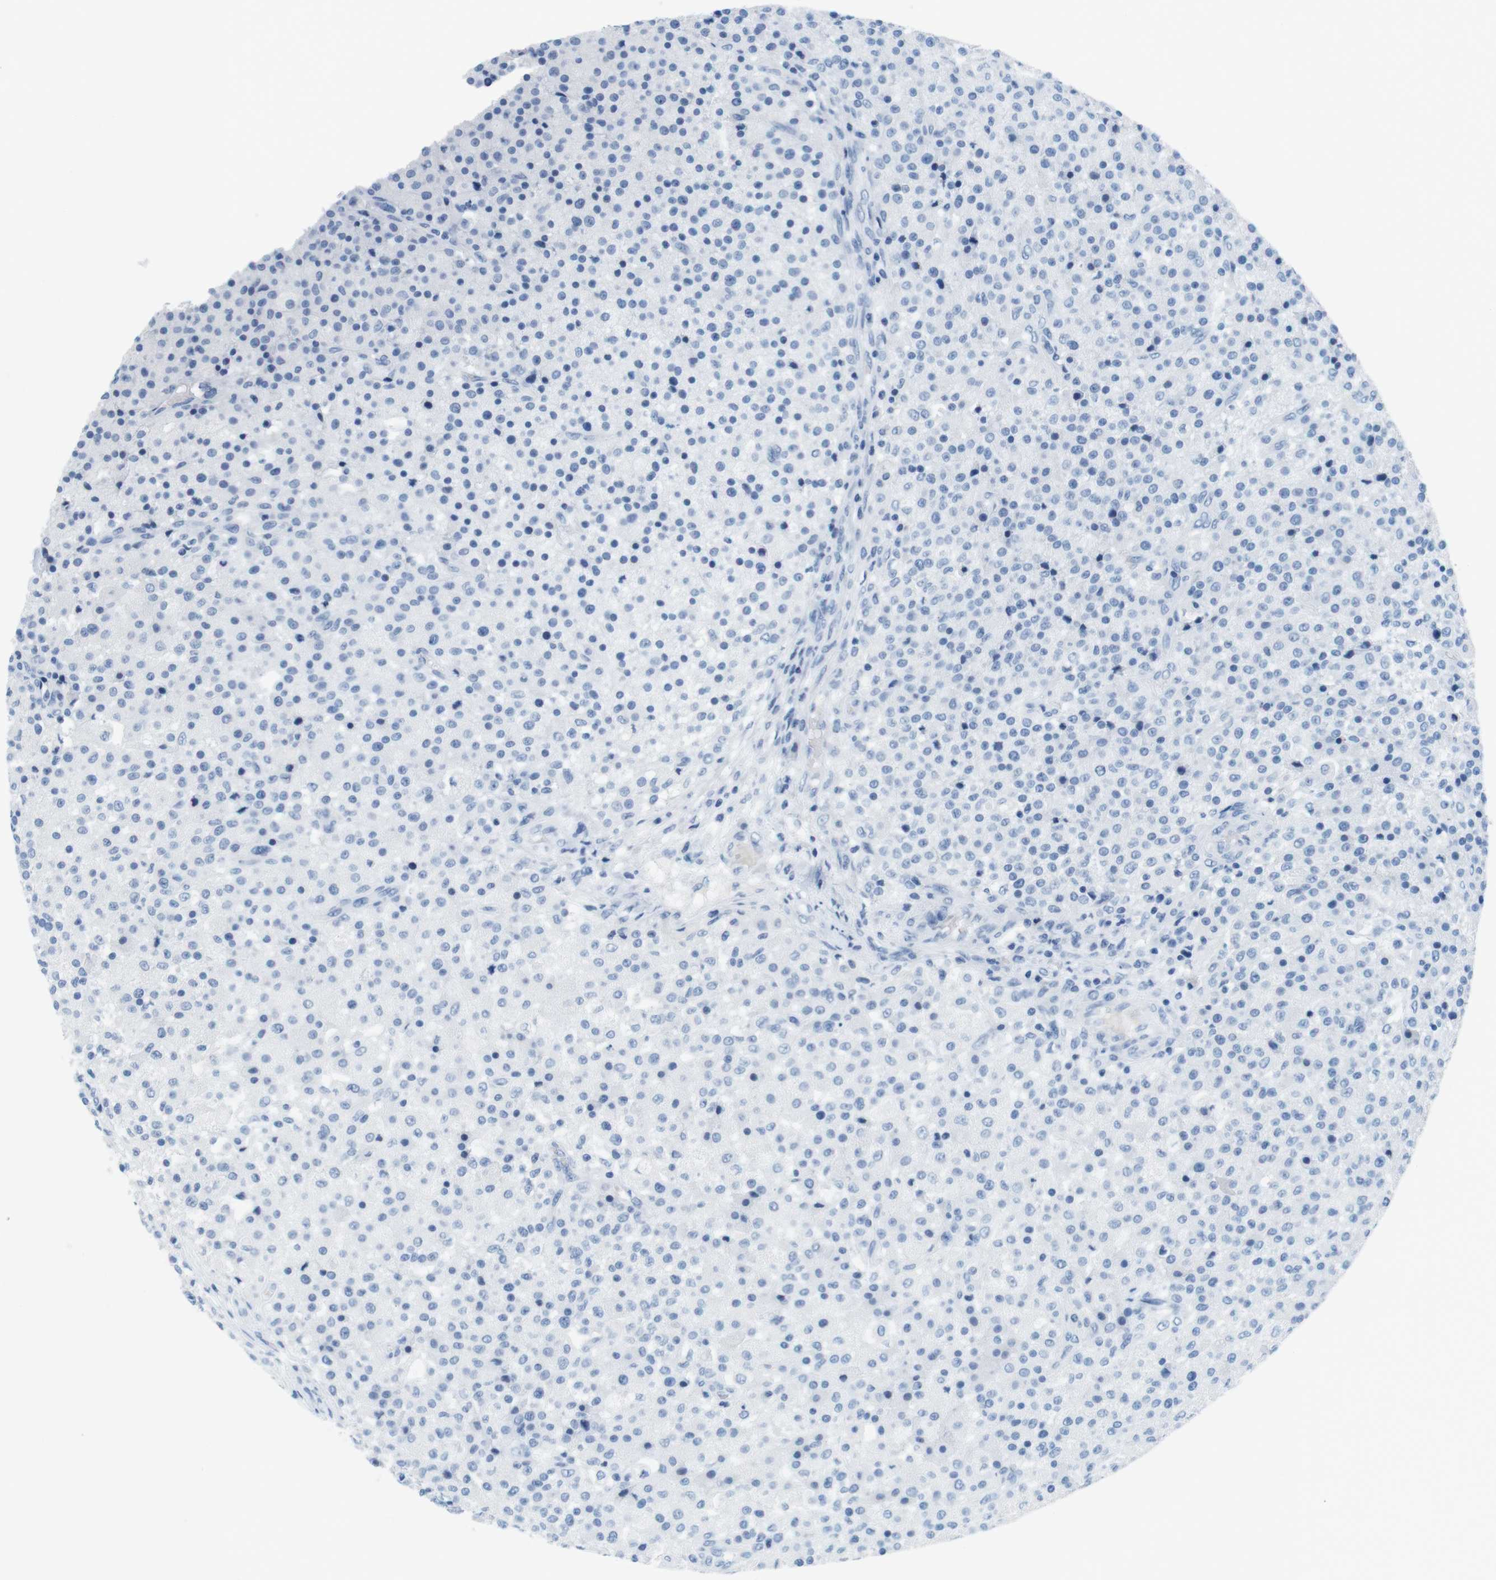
{"staining": {"intensity": "negative", "quantity": "none", "location": "none"}, "tissue": "testis cancer", "cell_type": "Tumor cells", "image_type": "cancer", "snomed": [{"axis": "morphology", "description": "Seminoma, NOS"}, {"axis": "topography", "description": "Testis"}], "caption": "Seminoma (testis) stained for a protein using immunohistochemistry shows no positivity tumor cells.", "gene": "CYP2C9", "patient": {"sex": "male", "age": 59}}